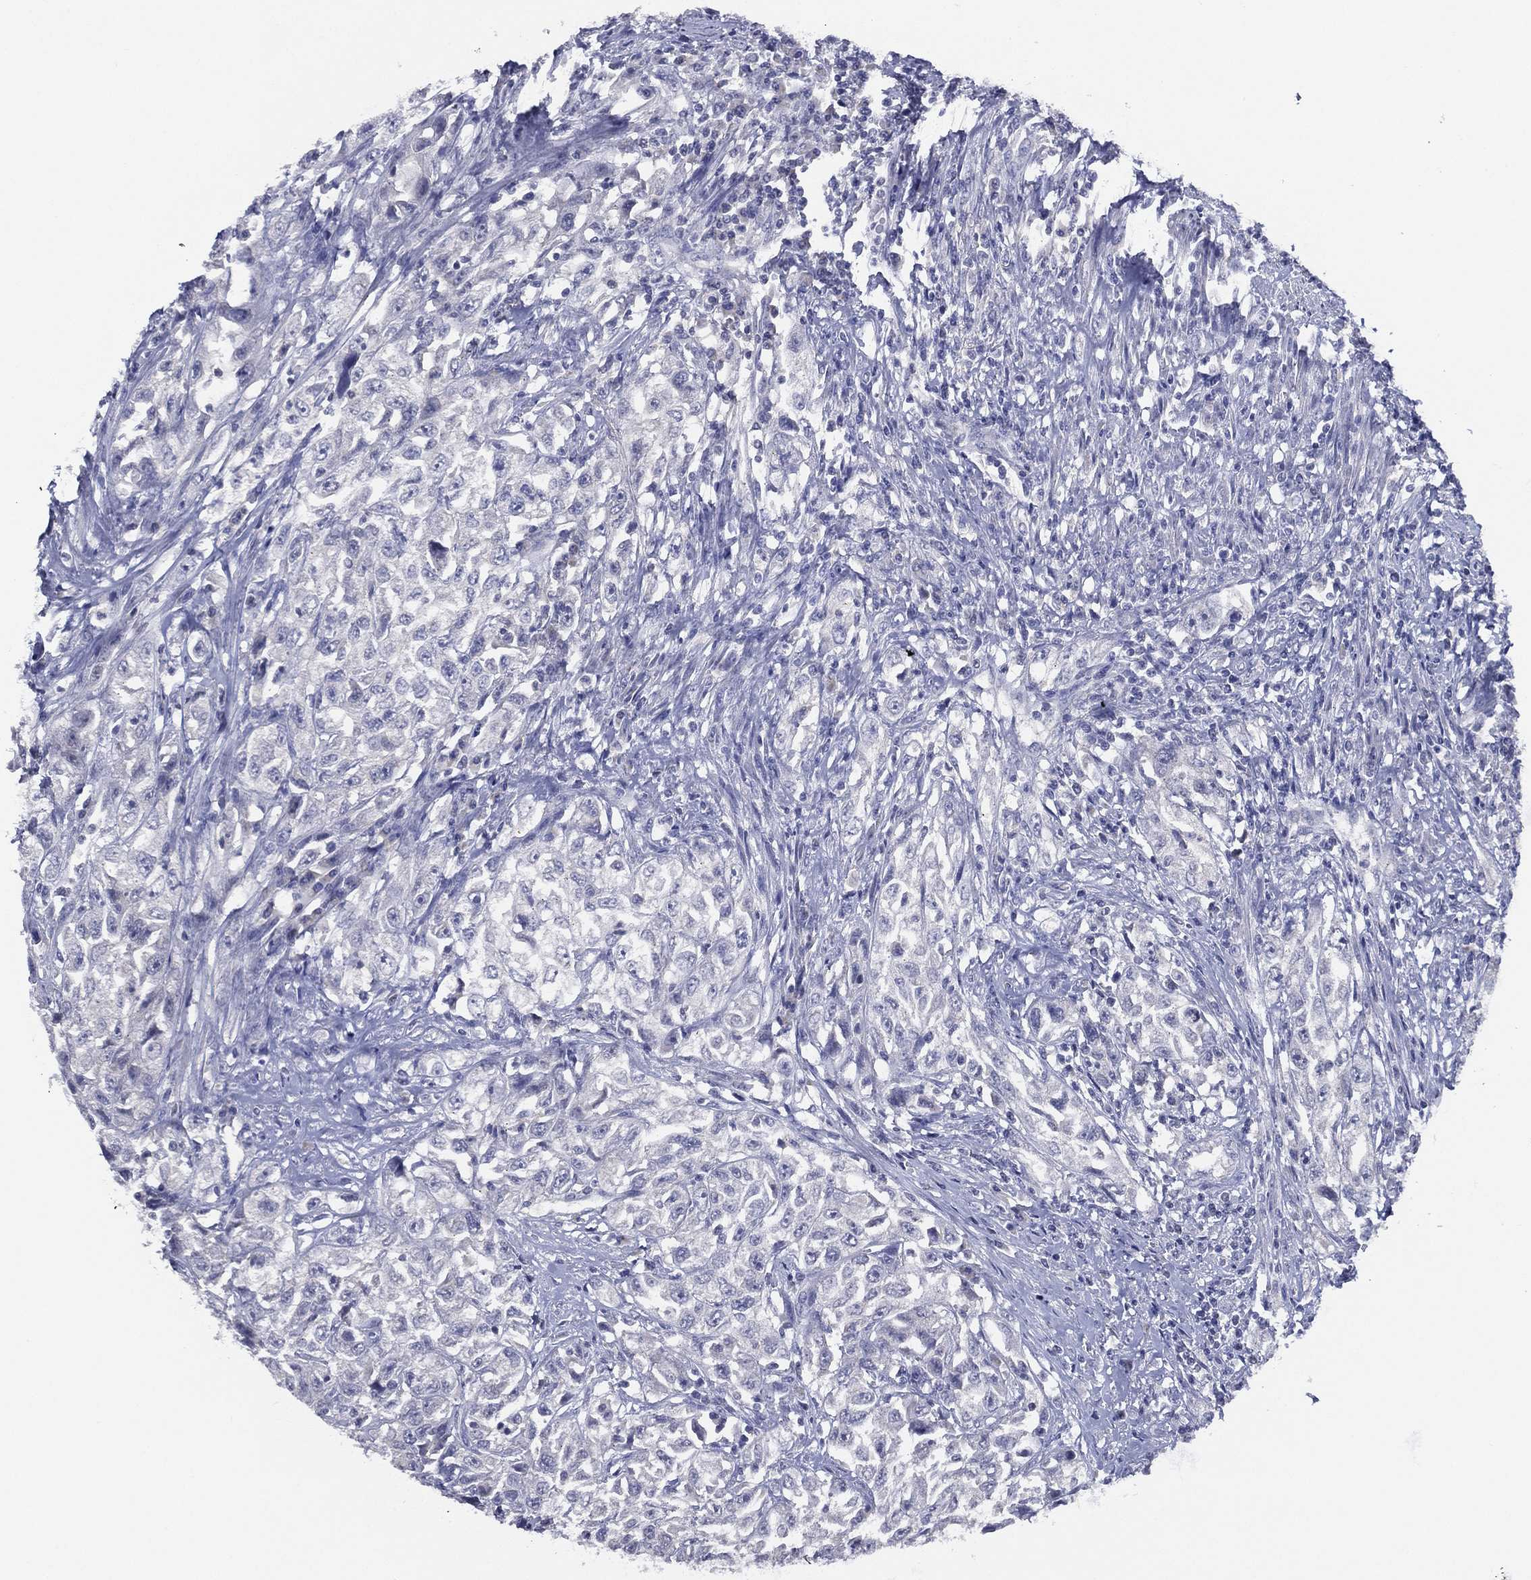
{"staining": {"intensity": "negative", "quantity": "none", "location": "none"}, "tissue": "urothelial cancer", "cell_type": "Tumor cells", "image_type": "cancer", "snomed": [{"axis": "morphology", "description": "Urothelial carcinoma, High grade"}, {"axis": "topography", "description": "Urinary bladder"}], "caption": "Immunohistochemical staining of high-grade urothelial carcinoma exhibits no significant staining in tumor cells. (DAB IHC, high magnification).", "gene": "SLC13A4", "patient": {"sex": "female", "age": 56}}